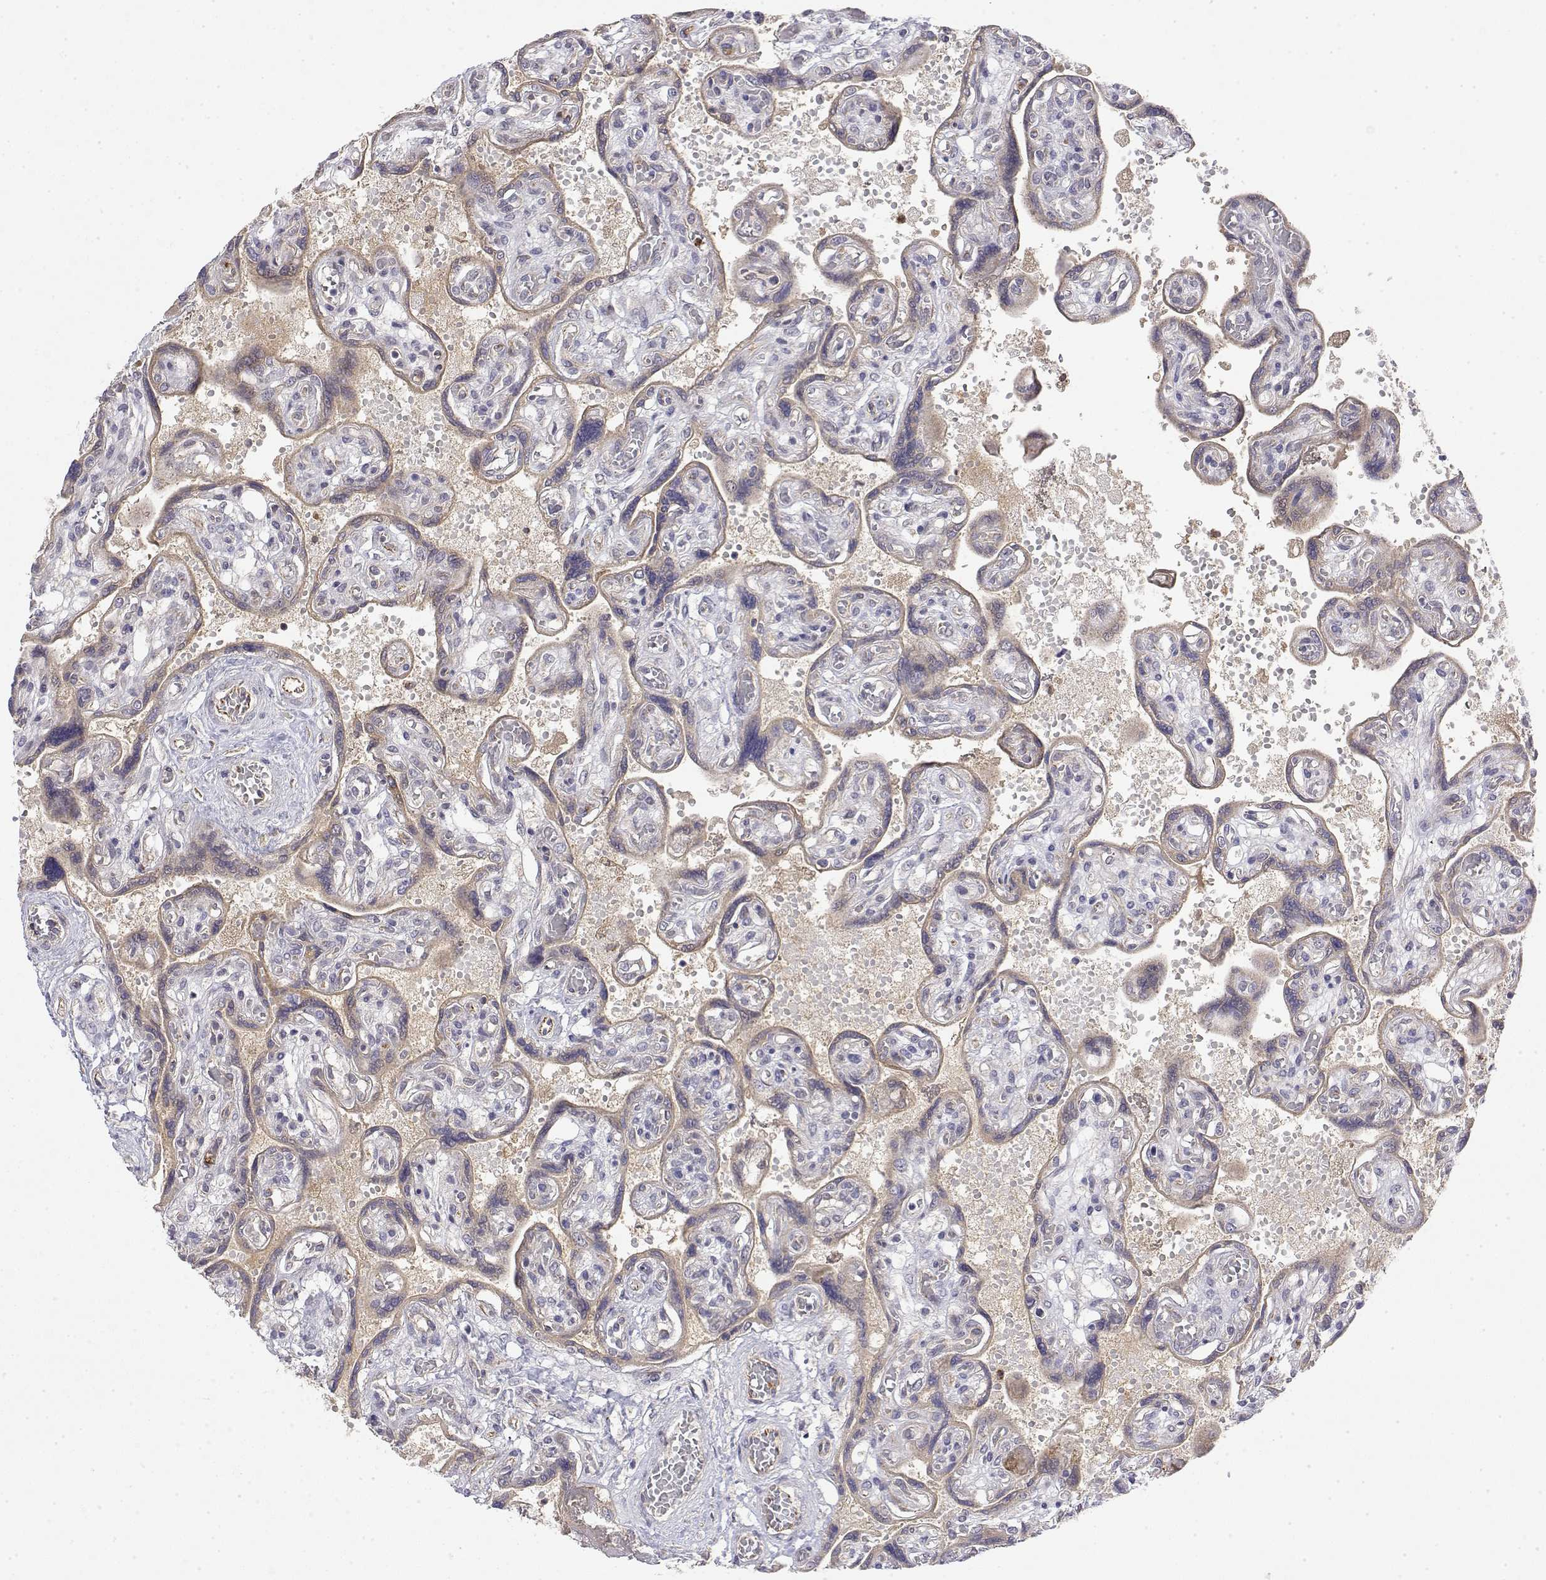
{"staining": {"intensity": "negative", "quantity": "none", "location": "none"}, "tissue": "placenta", "cell_type": "Decidual cells", "image_type": "normal", "snomed": [{"axis": "morphology", "description": "Normal tissue, NOS"}, {"axis": "topography", "description": "Placenta"}], "caption": "Immunohistochemistry (IHC) histopathology image of benign placenta: placenta stained with DAB shows no significant protein staining in decidual cells.", "gene": "IGFBP4", "patient": {"sex": "female", "age": 32}}